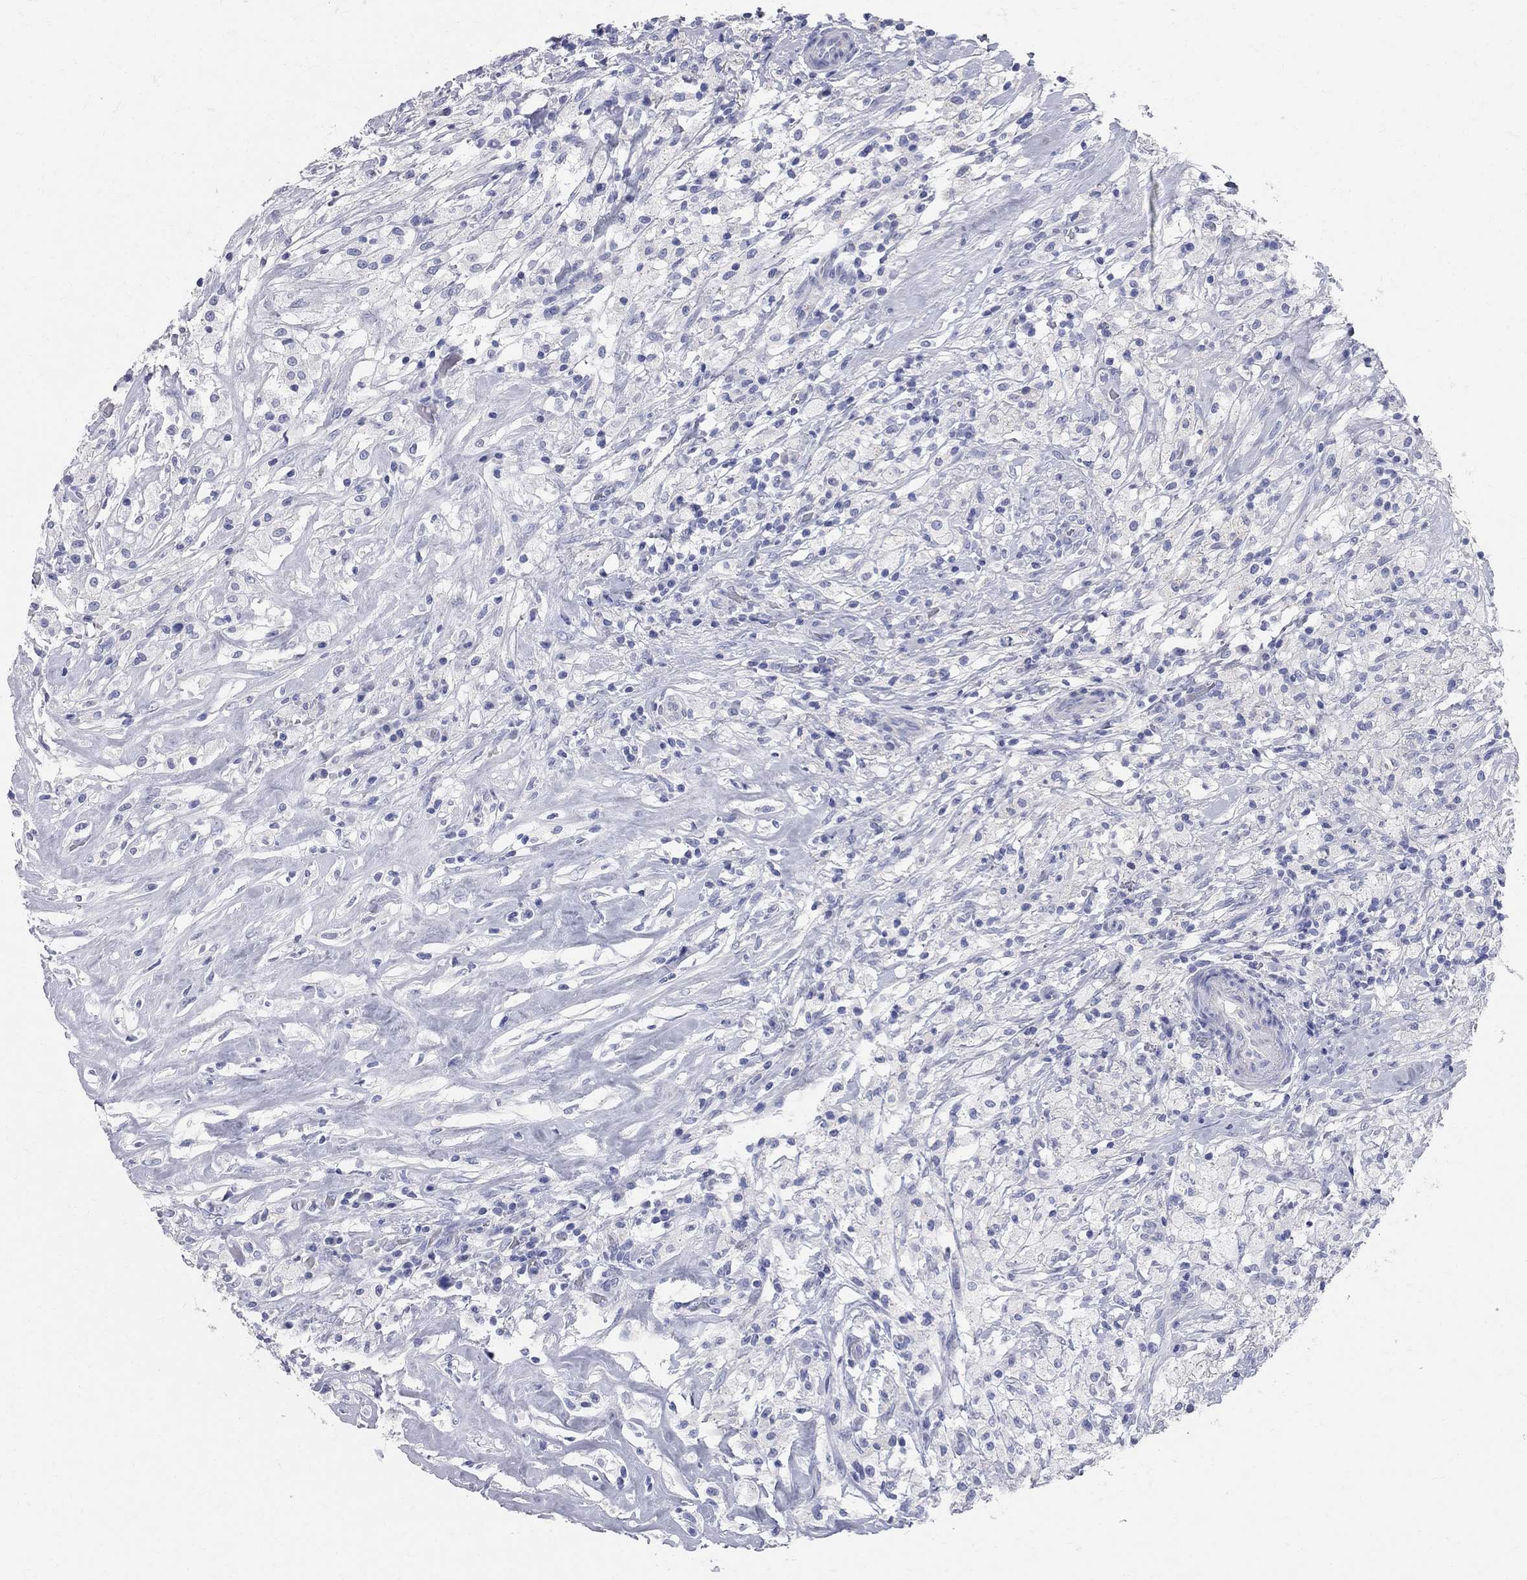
{"staining": {"intensity": "negative", "quantity": "none", "location": "none"}, "tissue": "testis cancer", "cell_type": "Tumor cells", "image_type": "cancer", "snomed": [{"axis": "morphology", "description": "Necrosis, NOS"}, {"axis": "morphology", "description": "Carcinoma, Embryonal, NOS"}, {"axis": "topography", "description": "Testis"}], "caption": "A micrograph of human testis embryonal carcinoma is negative for staining in tumor cells. (DAB (3,3'-diaminobenzidine) immunohistochemistry (IHC), high magnification).", "gene": "AOX1", "patient": {"sex": "male", "age": 19}}